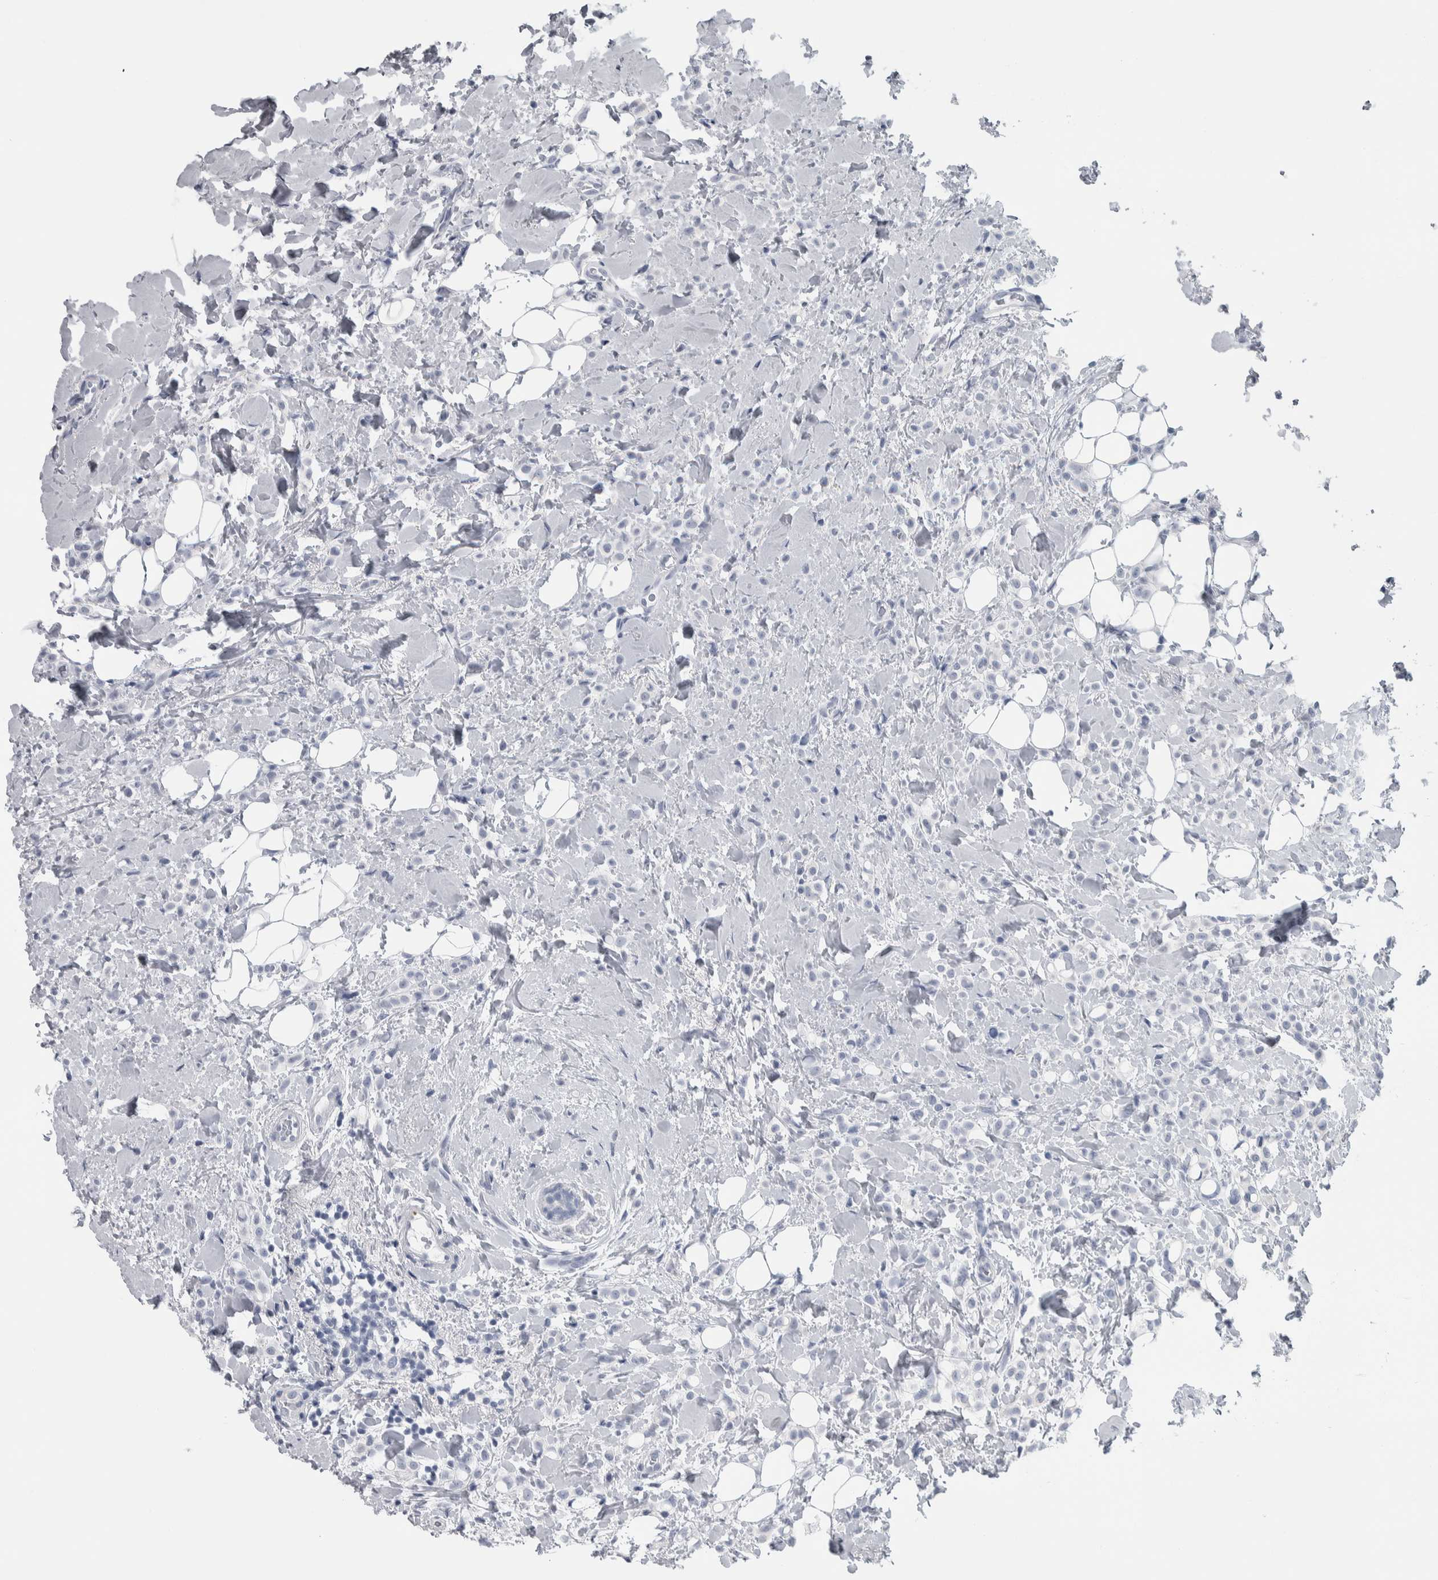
{"staining": {"intensity": "negative", "quantity": "none", "location": "none"}, "tissue": "breast cancer", "cell_type": "Tumor cells", "image_type": "cancer", "snomed": [{"axis": "morphology", "description": "Normal tissue, NOS"}, {"axis": "morphology", "description": "Lobular carcinoma"}, {"axis": "topography", "description": "Breast"}], "caption": "The histopathology image displays no significant expression in tumor cells of breast lobular carcinoma.", "gene": "CDH17", "patient": {"sex": "female", "age": 50}}